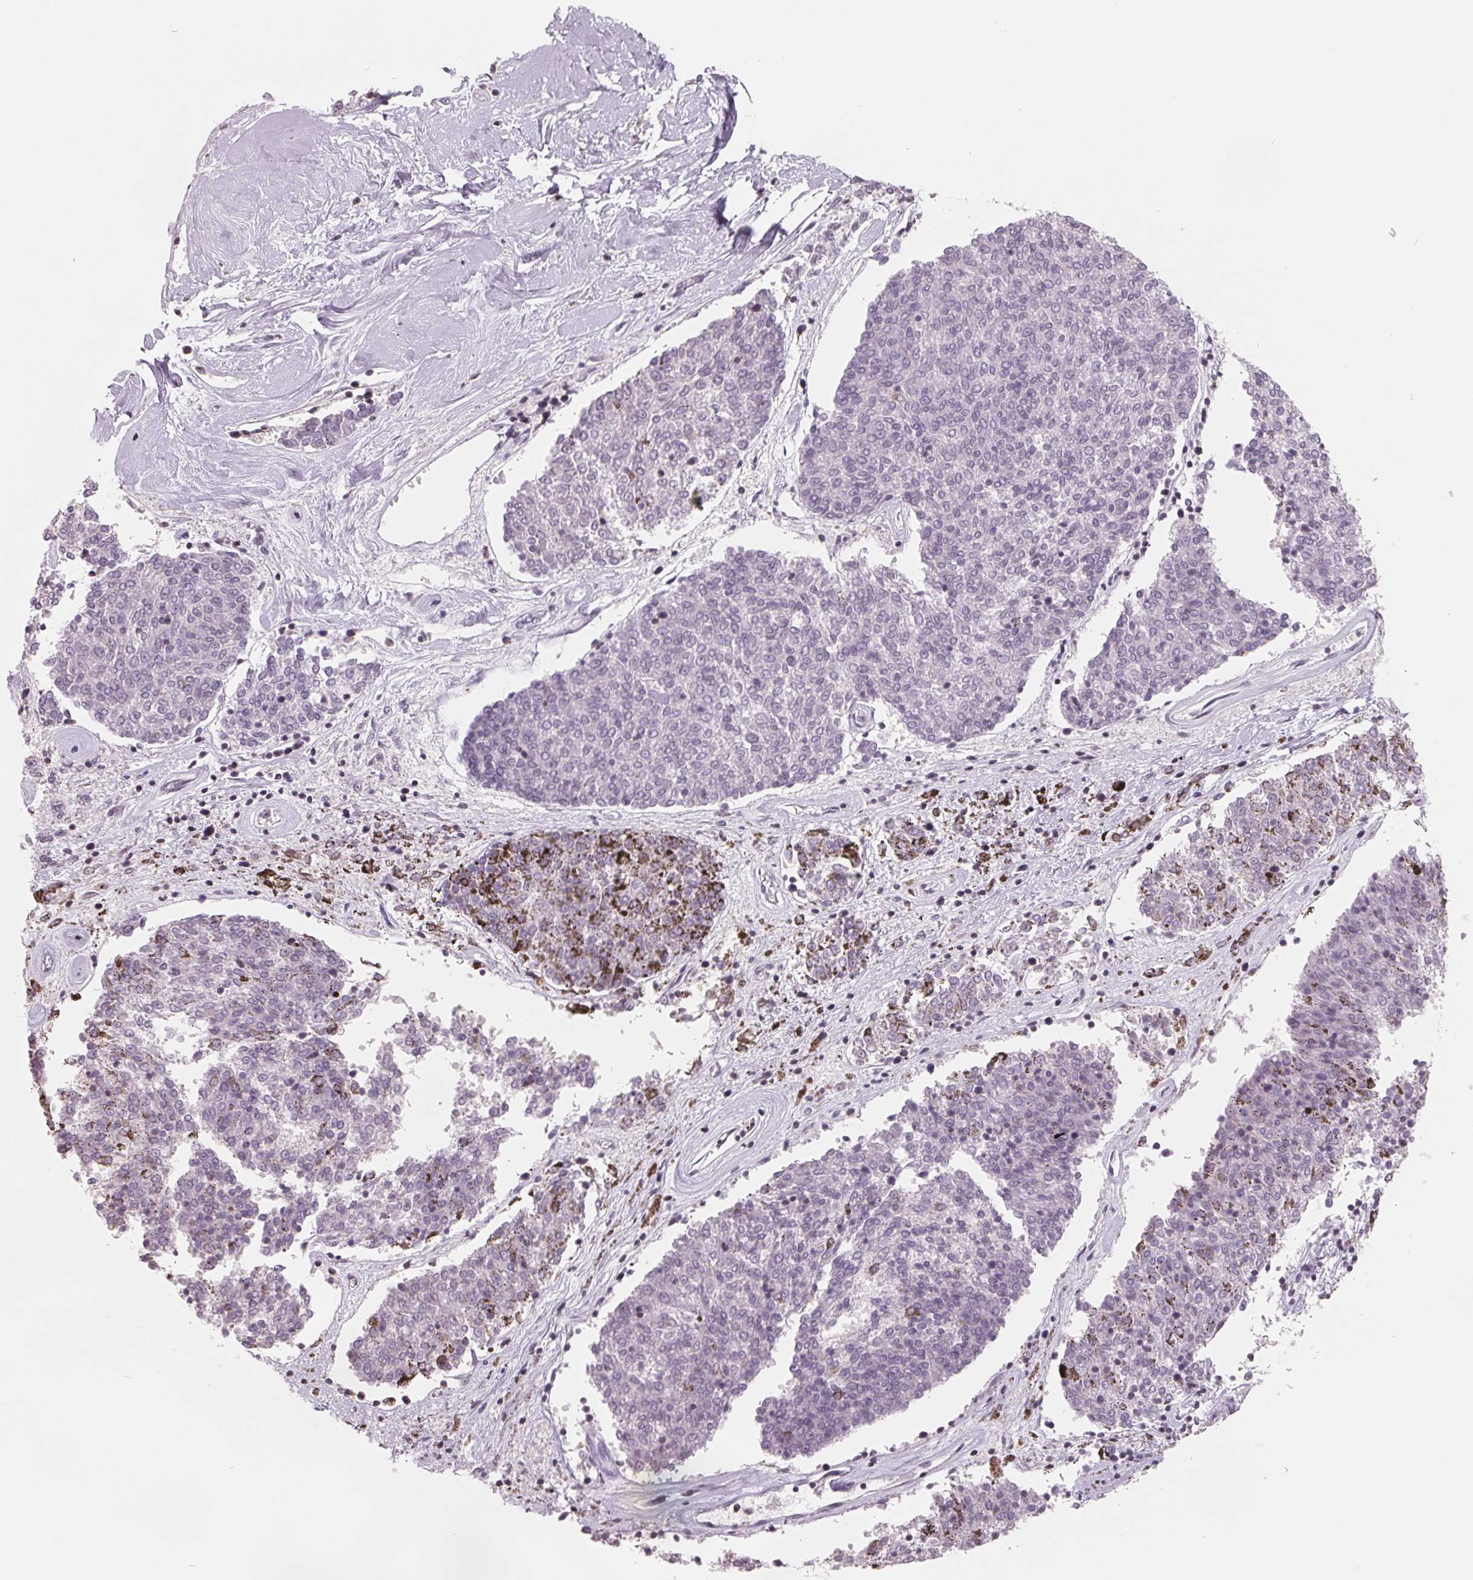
{"staining": {"intensity": "negative", "quantity": "none", "location": "none"}, "tissue": "melanoma", "cell_type": "Tumor cells", "image_type": "cancer", "snomed": [{"axis": "morphology", "description": "Malignant melanoma, NOS"}, {"axis": "topography", "description": "Skin"}], "caption": "Melanoma was stained to show a protein in brown. There is no significant expression in tumor cells.", "gene": "FTCD", "patient": {"sex": "female", "age": 72}}